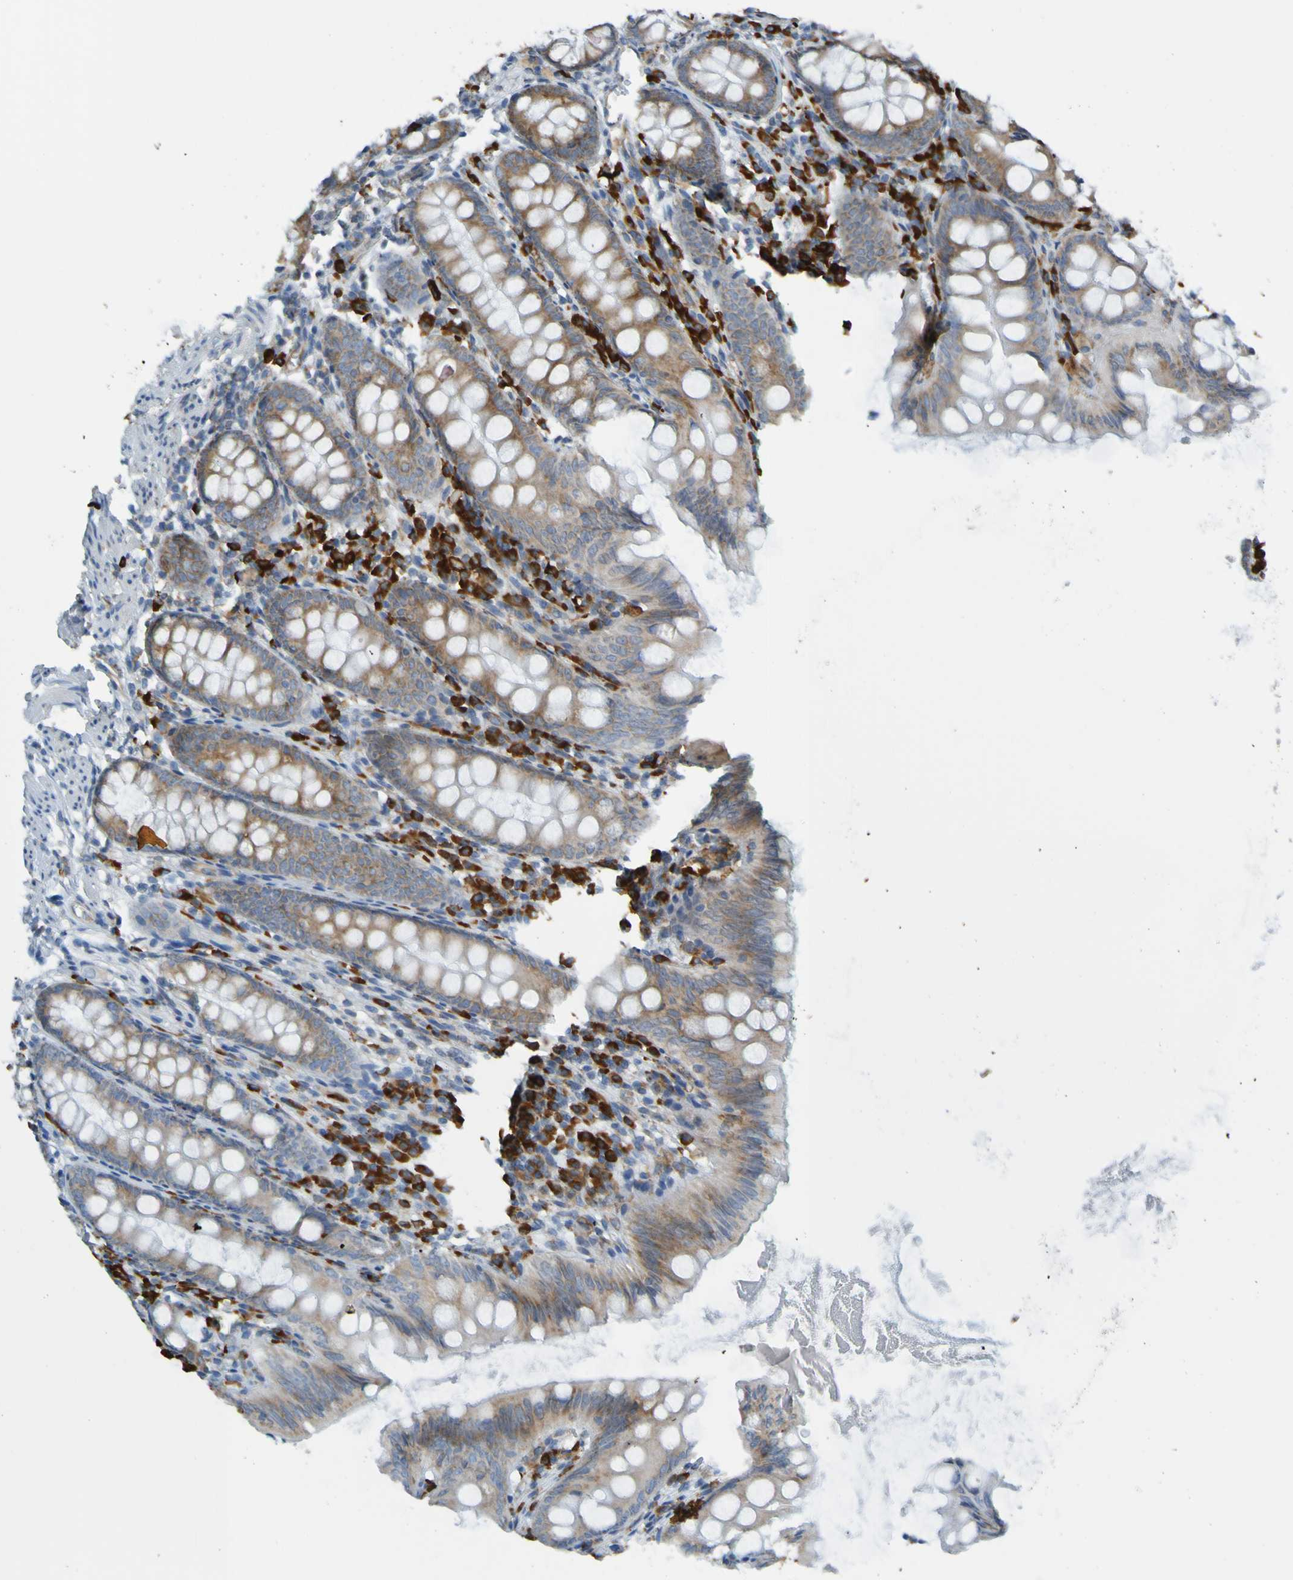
{"staining": {"intensity": "weak", "quantity": "25%-75%", "location": "cytoplasmic/membranous"}, "tissue": "appendix", "cell_type": "Glandular cells", "image_type": "normal", "snomed": [{"axis": "morphology", "description": "Normal tissue, NOS"}, {"axis": "topography", "description": "Appendix"}], "caption": "Weak cytoplasmic/membranous protein expression is present in approximately 25%-75% of glandular cells in appendix.", "gene": "SSR1", "patient": {"sex": "female", "age": 77}}